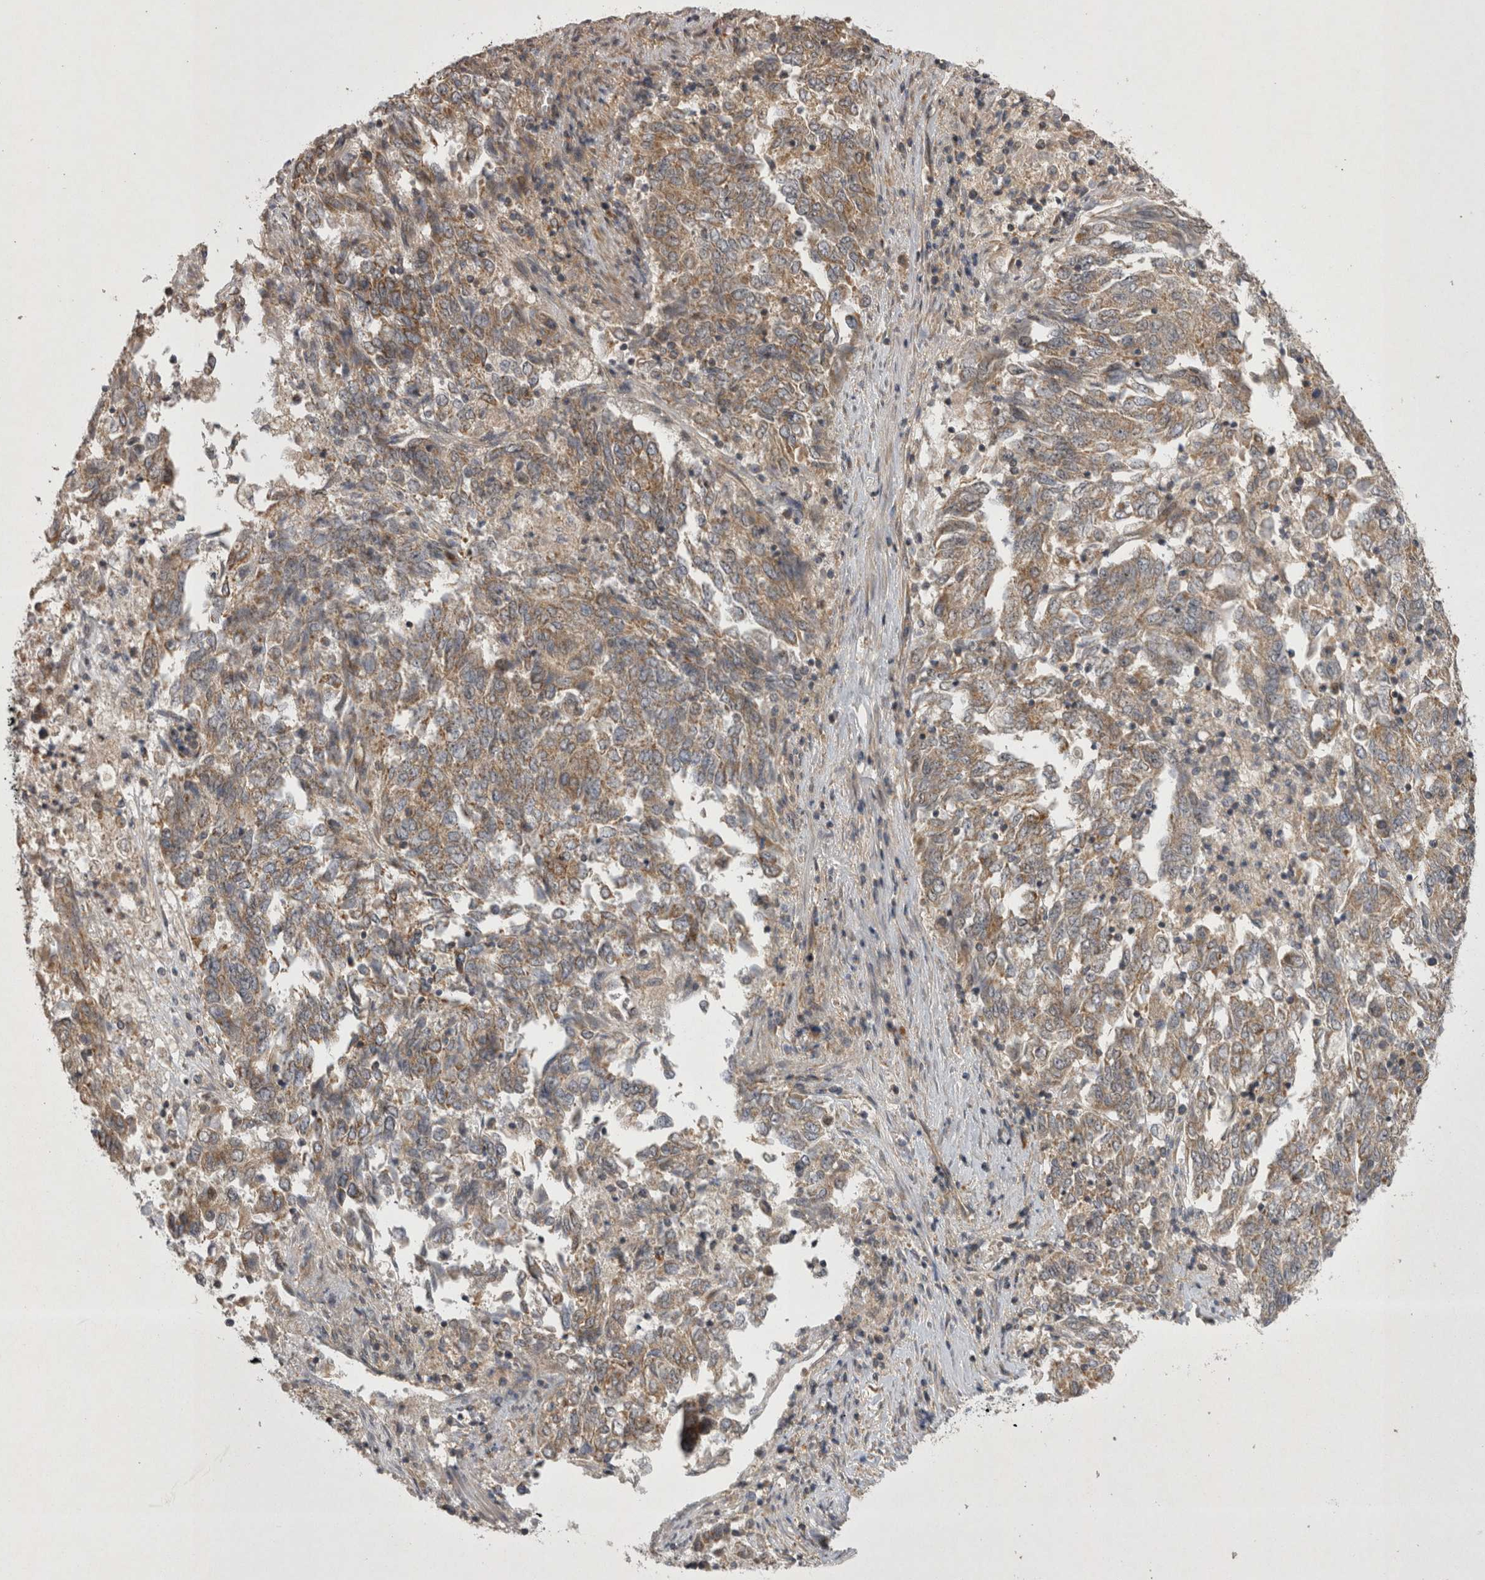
{"staining": {"intensity": "weak", "quantity": ">75%", "location": "cytoplasmic/membranous"}, "tissue": "endometrial cancer", "cell_type": "Tumor cells", "image_type": "cancer", "snomed": [{"axis": "morphology", "description": "Adenocarcinoma, NOS"}, {"axis": "topography", "description": "Endometrium"}], "caption": "Immunohistochemical staining of human endometrial cancer exhibits low levels of weak cytoplasmic/membranous protein staining in approximately >75% of tumor cells. Using DAB (3,3'-diaminobenzidine) (brown) and hematoxylin (blue) stains, captured at high magnification using brightfield microscopy.", "gene": "TSPOAP1", "patient": {"sex": "female", "age": 80}}